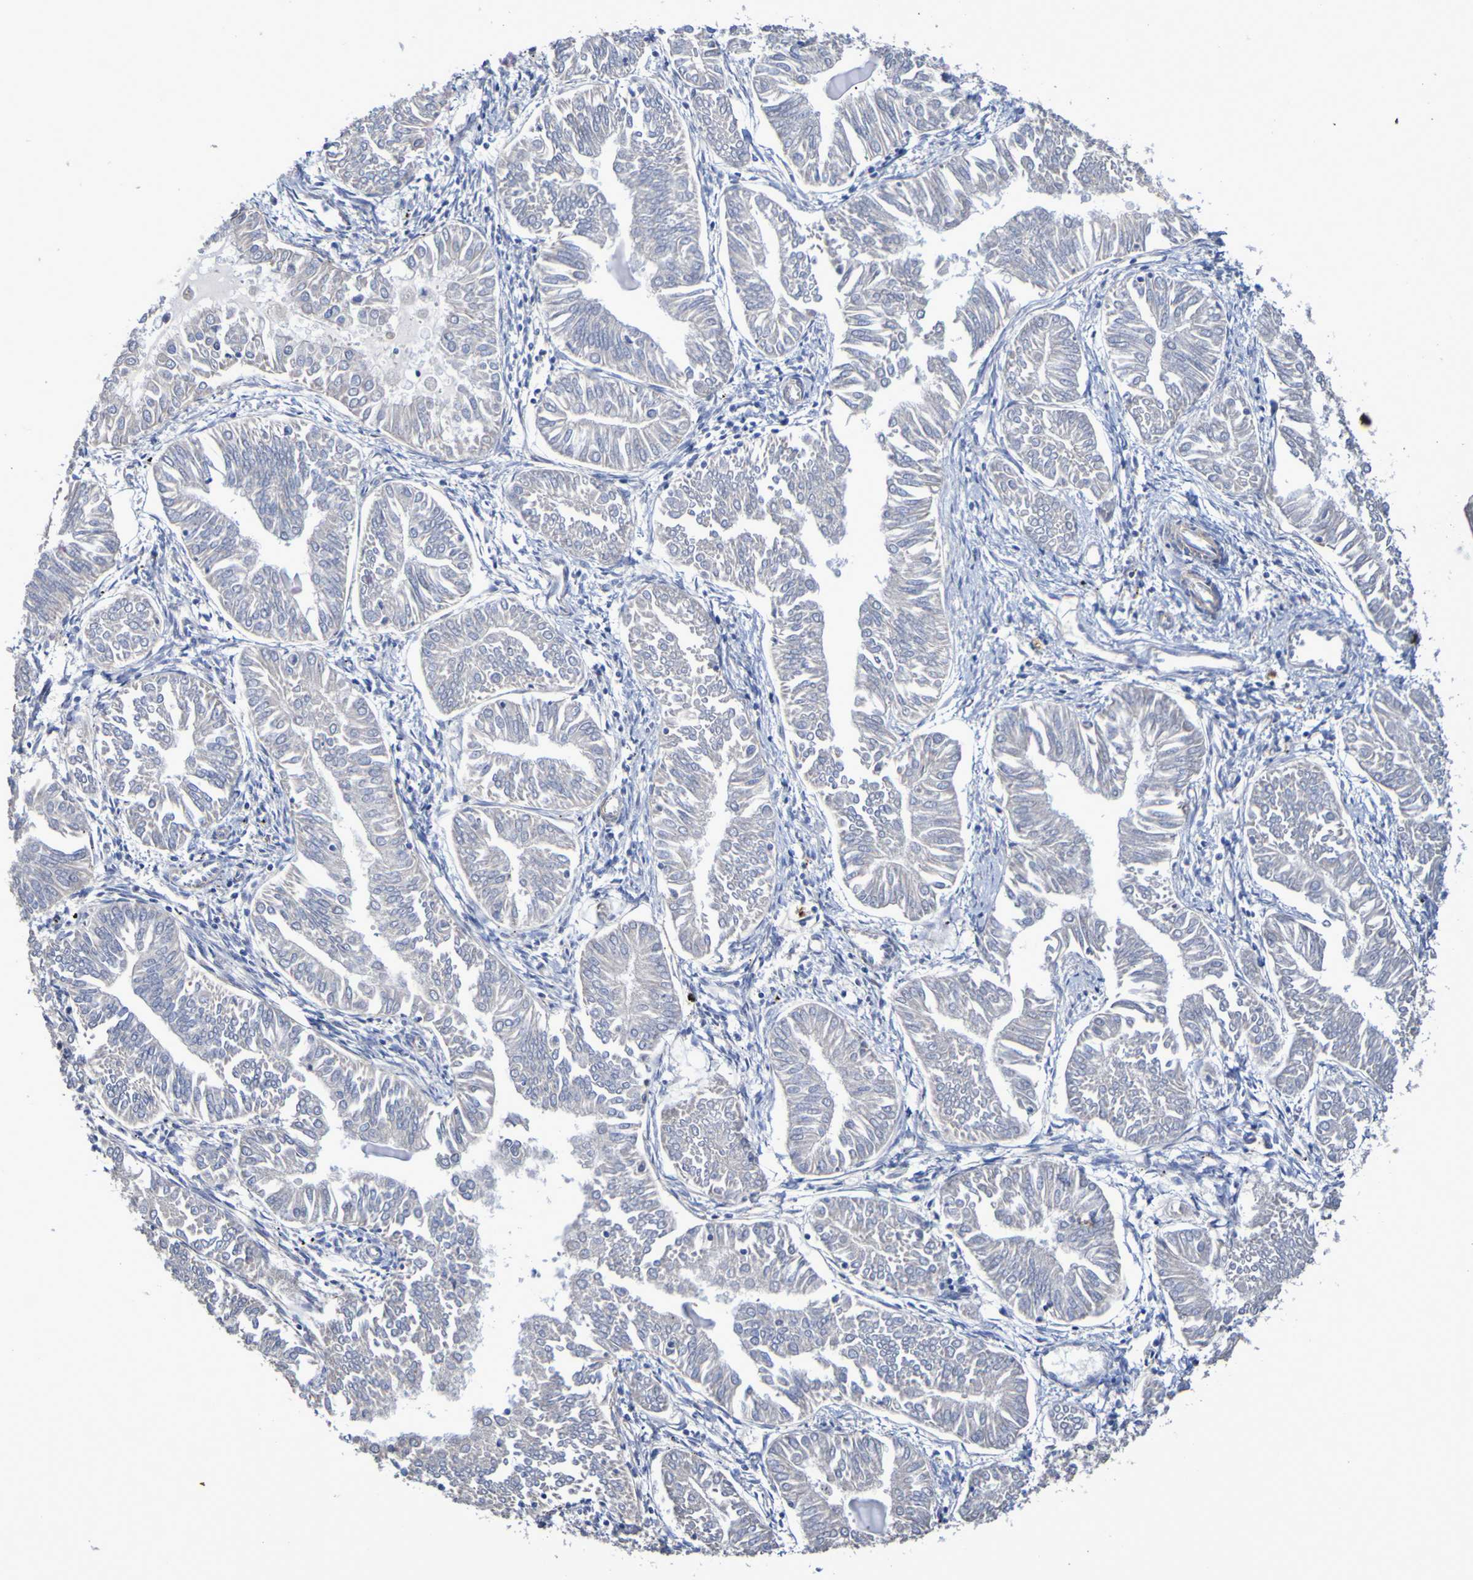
{"staining": {"intensity": "negative", "quantity": "none", "location": "none"}, "tissue": "endometrial cancer", "cell_type": "Tumor cells", "image_type": "cancer", "snomed": [{"axis": "morphology", "description": "Adenocarcinoma, NOS"}, {"axis": "topography", "description": "Endometrium"}], "caption": "High magnification brightfield microscopy of endometrial cancer (adenocarcinoma) stained with DAB (3,3'-diaminobenzidine) (brown) and counterstained with hematoxylin (blue): tumor cells show no significant staining. (DAB immunohistochemistry (IHC), high magnification).", "gene": "SRPRB", "patient": {"sex": "female", "age": 53}}